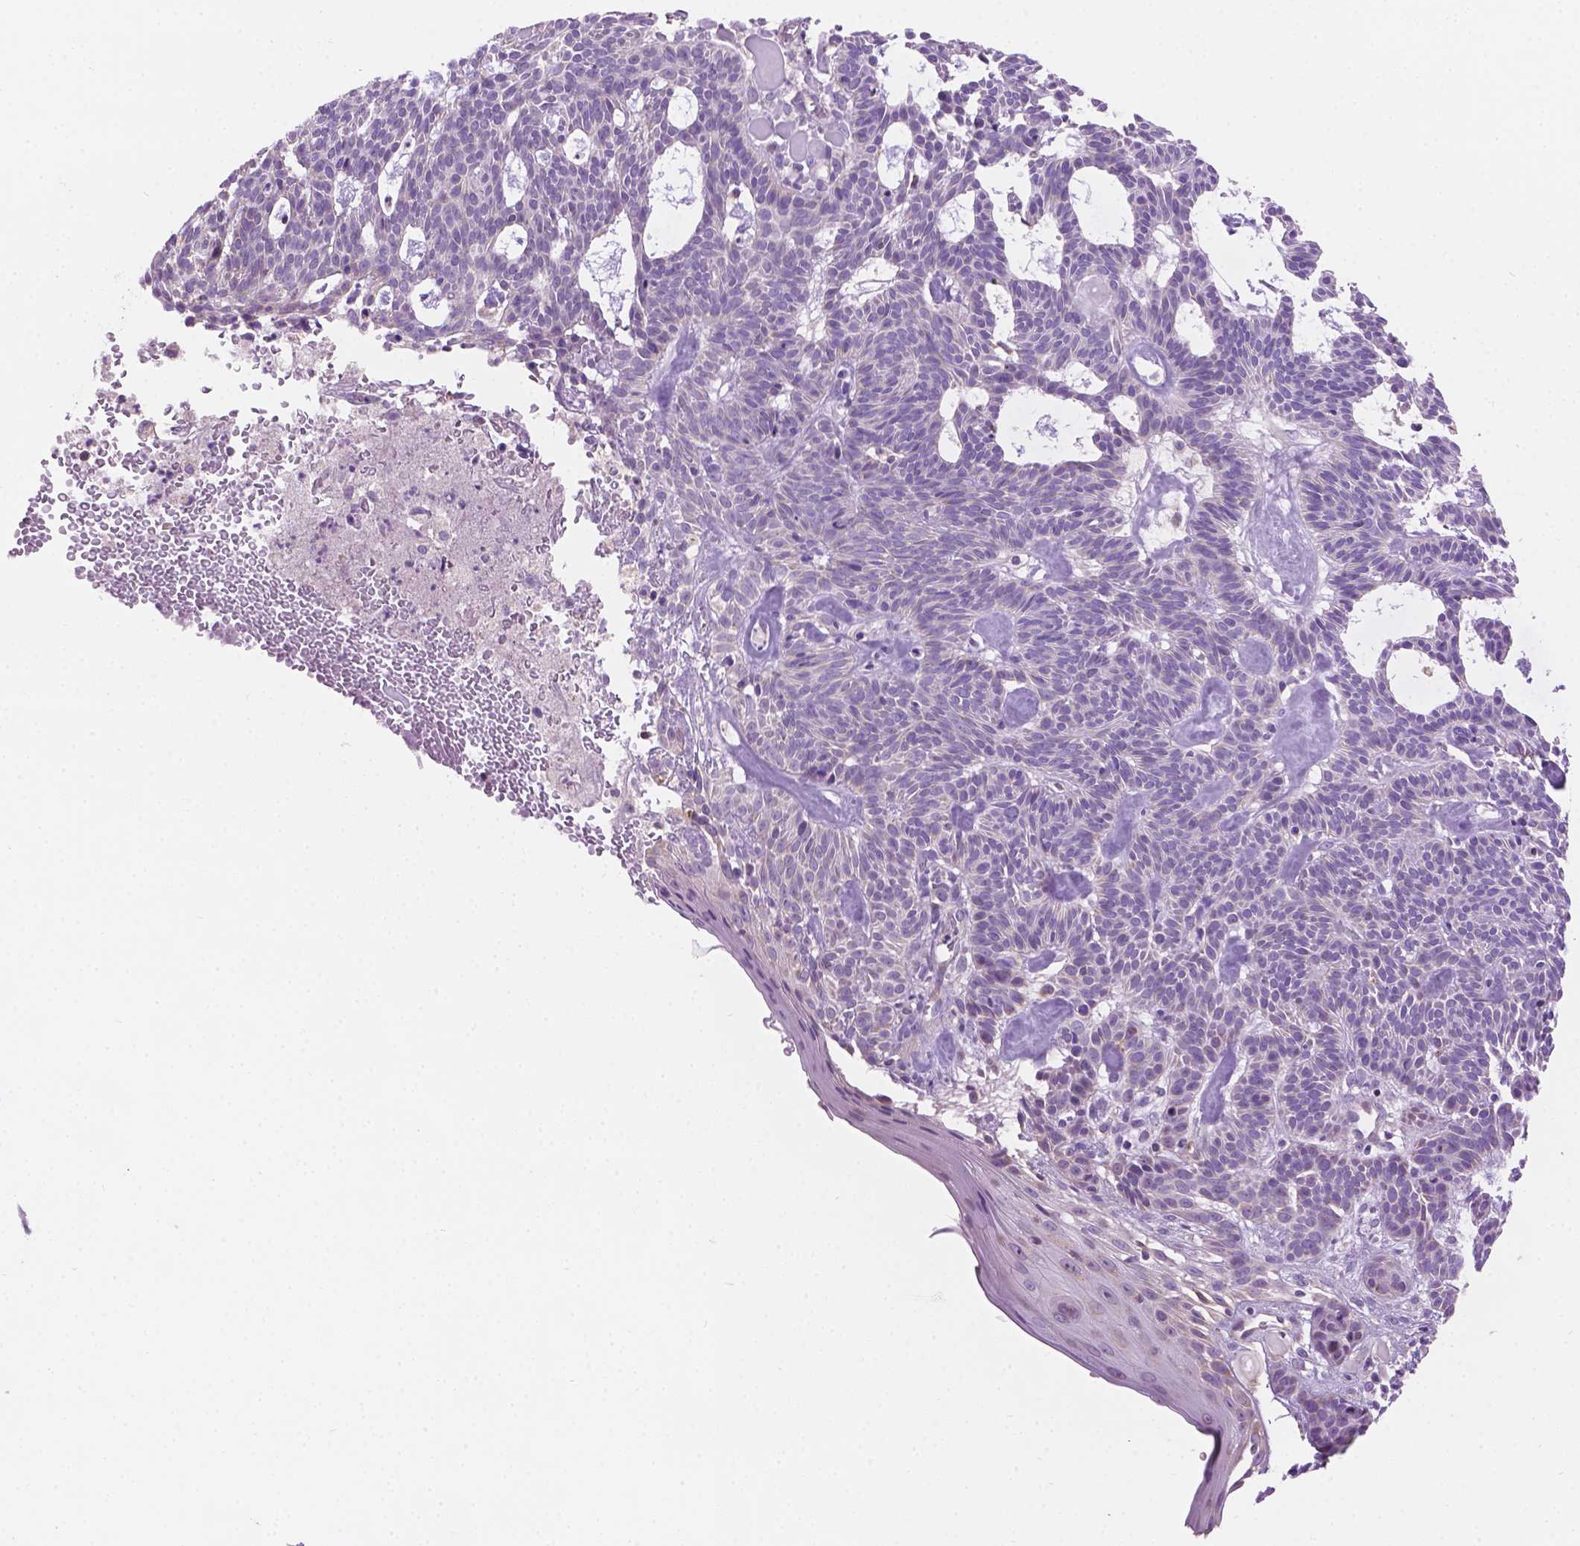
{"staining": {"intensity": "negative", "quantity": "none", "location": "none"}, "tissue": "skin cancer", "cell_type": "Tumor cells", "image_type": "cancer", "snomed": [{"axis": "morphology", "description": "Basal cell carcinoma"}, {"axis": "topography", "description": "Skin"}], "caption": "This image is of skin cancer stained with immunohistochemistry to label a protein in brown with the nuclei are counter-stained blue. There is no expression in tumor cells.", "gene": "CSPG5", "patient": {"sex": "male", "age": 85}}